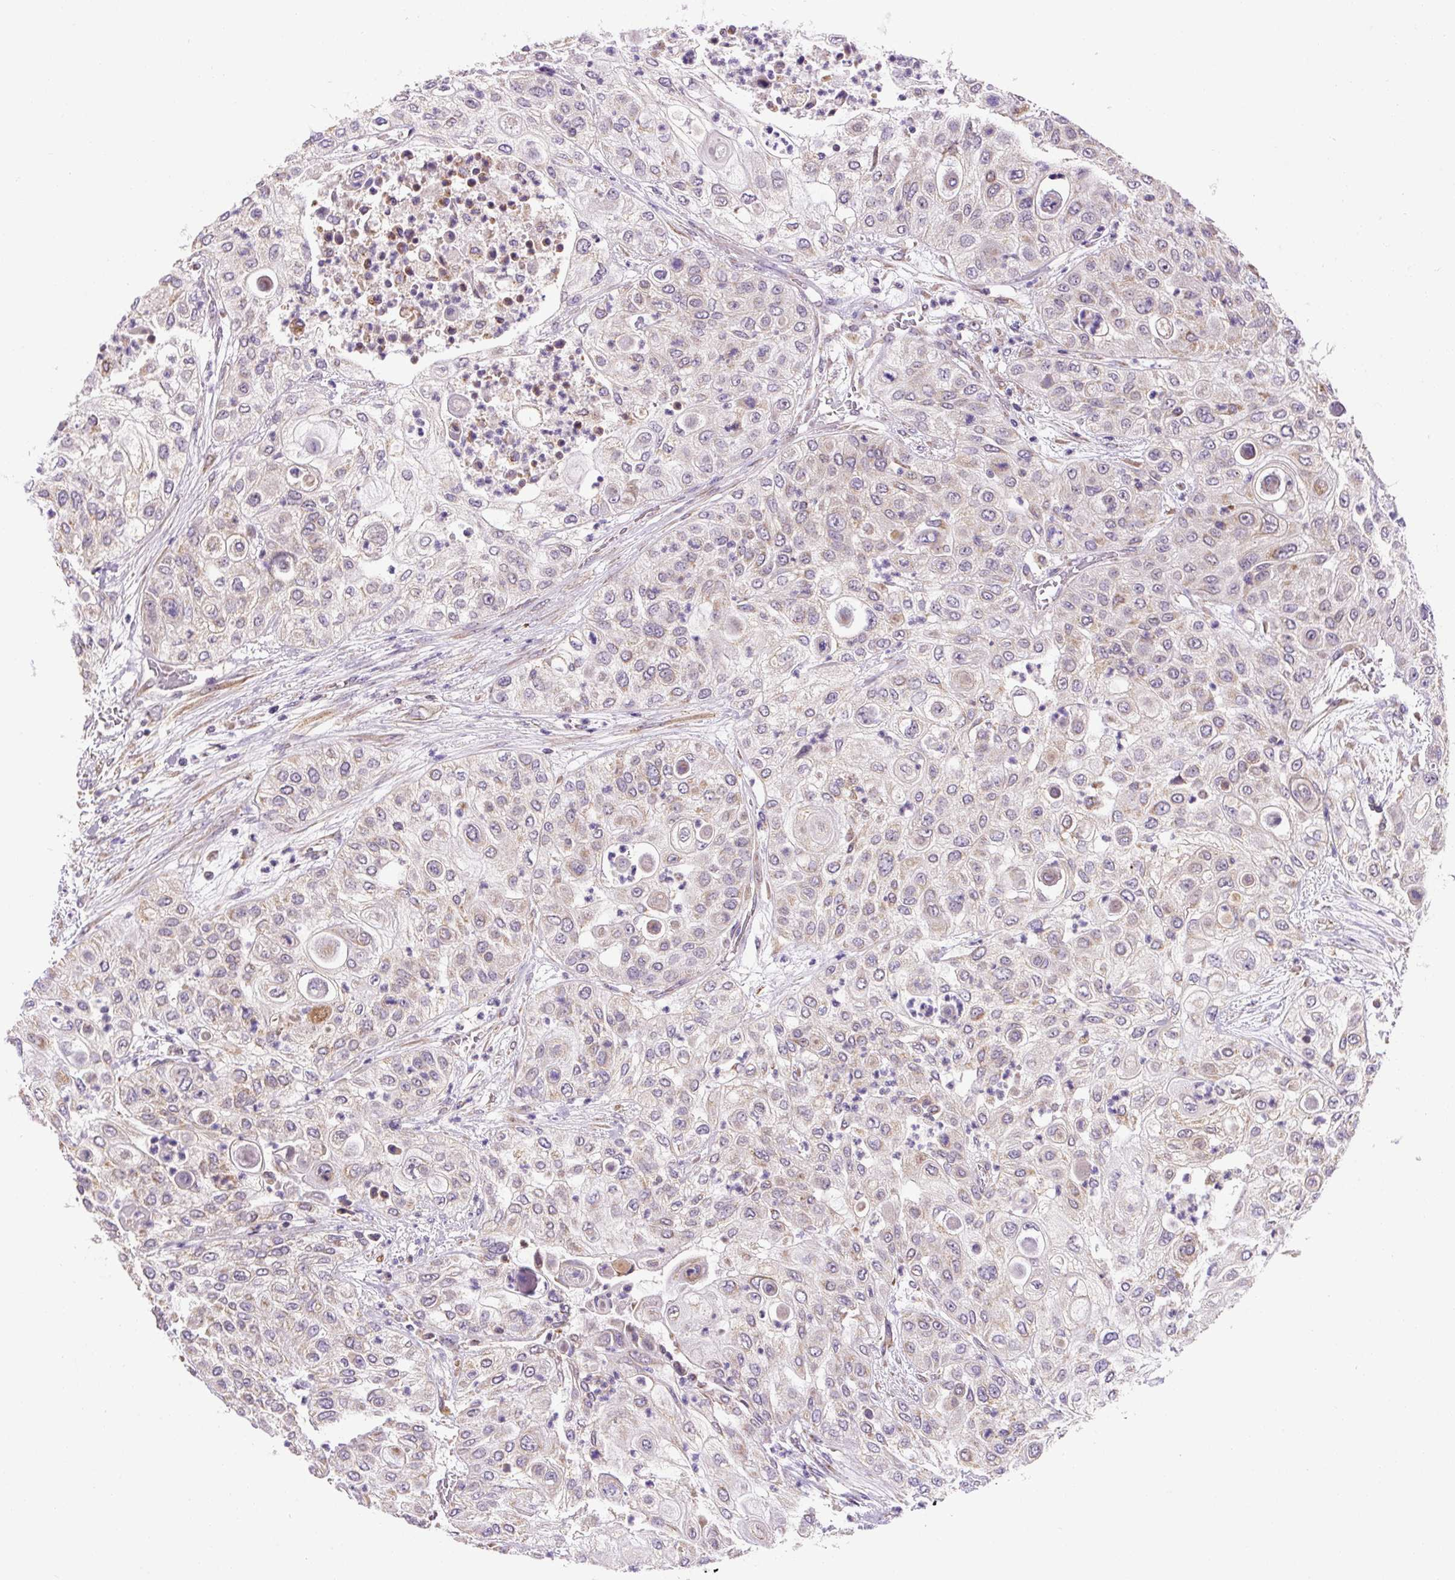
{"staining": {"intensity": "weak", "quantity": "<25%", "location": "cytoplasmic/membranous"}, "tissue": "urothelial cancer", "cell_type": "Tumor cells", "image_type": "cancer", "snomed": [{"axis": "morphology", "description": "Urothelial carcinoma, High grade"}, {"axis": "topography", "description": "Urinary bladder"}], "caption": "A histopathology image of human urothelial cancer is negative for staining in tumor cells.", "gene": "MFSD9", "patient": {"sex": "female", "age": 79}}